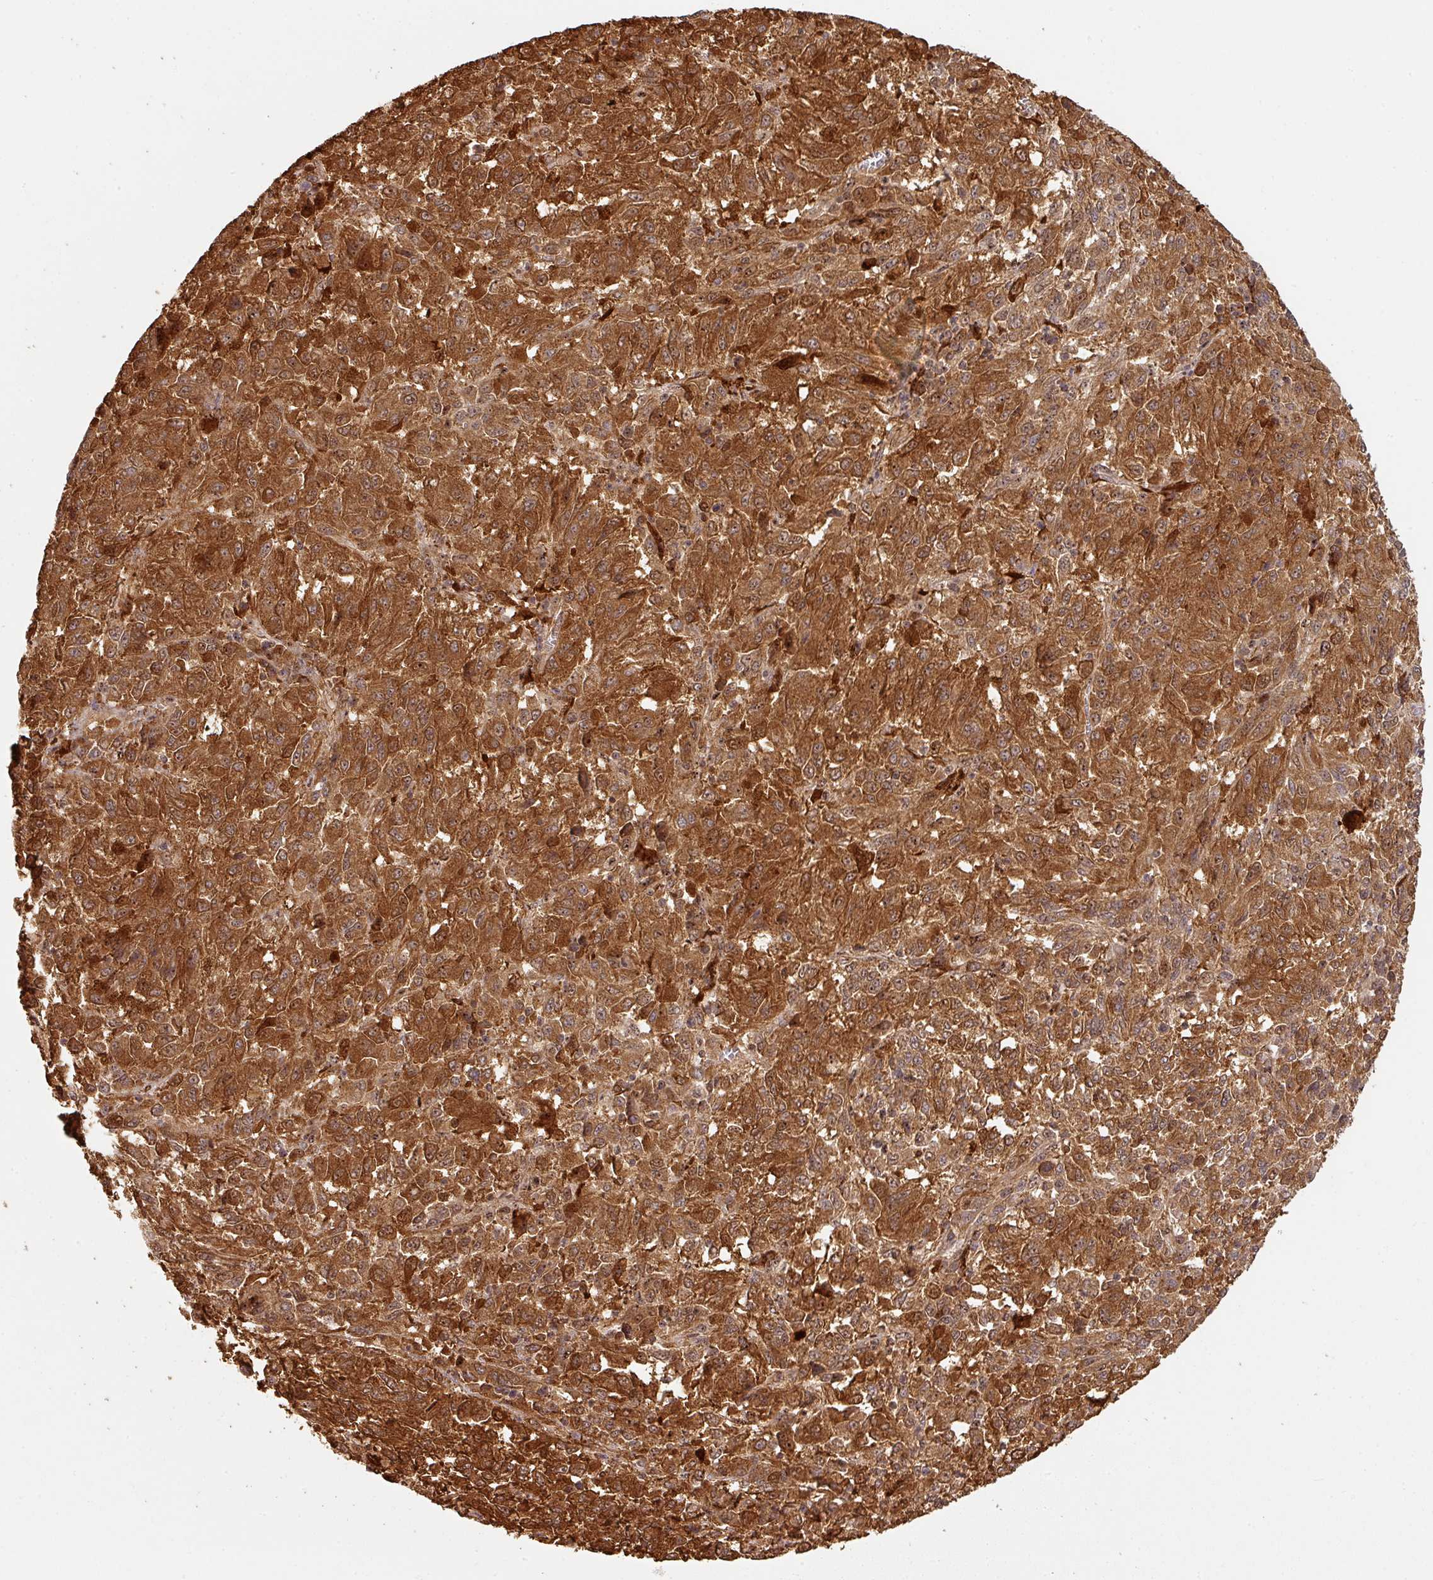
{"staining": {"intensity": "strong", "quantity": ">75%", "location": "cytoplasmic/membranous,nuclear"}, "tissue": "melanoma", "cell_type": "Tumor cells", "image_type": "cancer", "snomed": [{"axis": "morphology", "description": "Malignant melanoma, Metastatic site"}, {"axis": "topography", "description": "Lung"}], "caption": "A high-resolution photomicrograph shows IHC staining of melanoma, which exhibits strong cytoplasmic/membranous and nuclear staining in approximately >75% of tumor cells.", "gene": "ZNF322", "patient": {"sex": "male", "age": 64}}